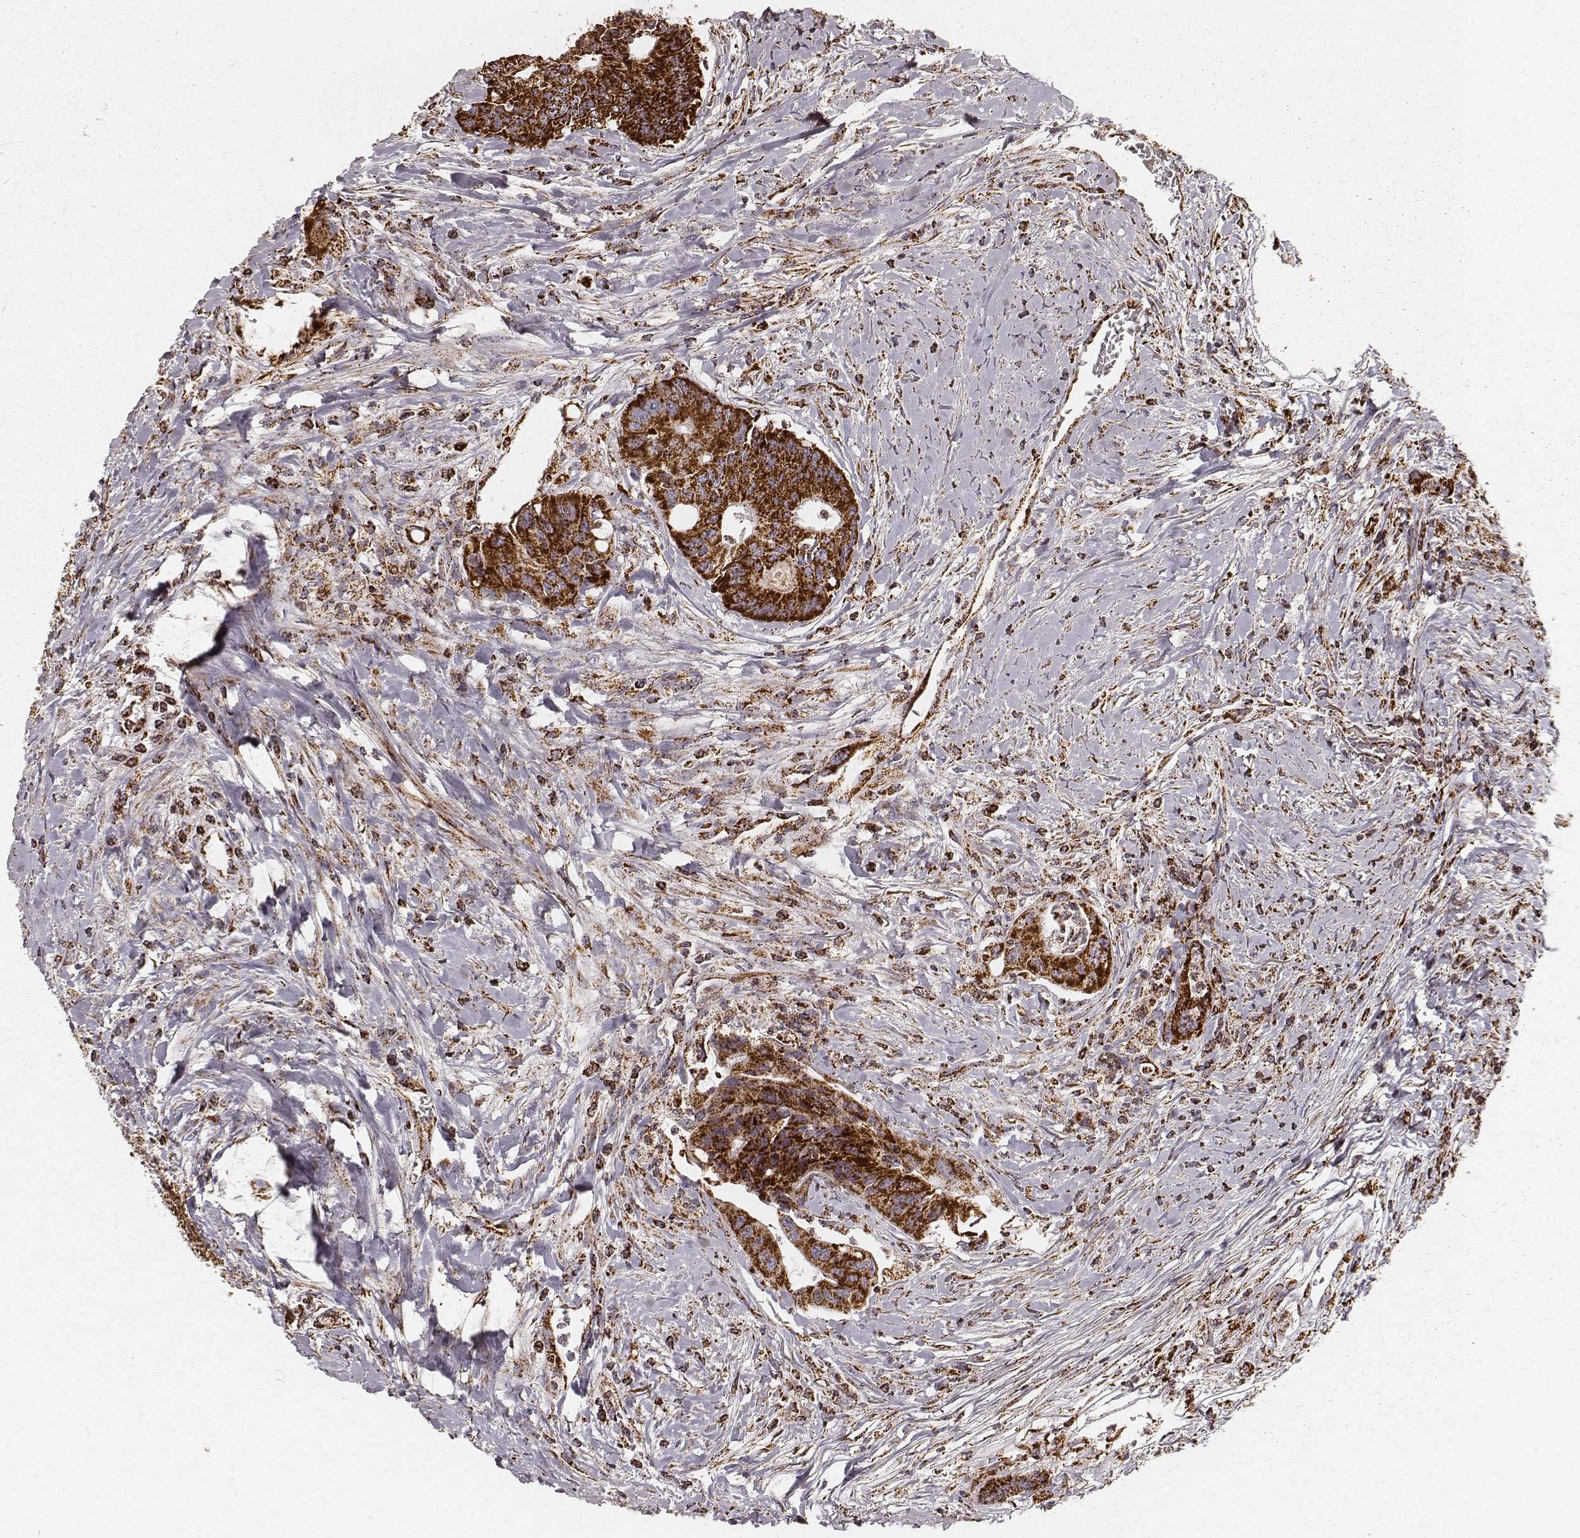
{"staining": {"intensity": "strong", "quantity": ">75%", "location": "cytoplasmic/membranous"}, "tissue": "colorectal cancer", "cell_type": "Tumor cells", "image_type": "cancer", "snomed": [{"axis": "morphology", "description": "Adenocarcinoma, NOS"}, {"axis": "topography", "description": "Rectum"}], "caption": "Tumor cells show high levels of strong cytoplasmic/membranous positivity in about >75% of cells in human adenocarcinoma (colorectal).", "gene": "CS", "patient": {"sex": "male", "age": 59}}